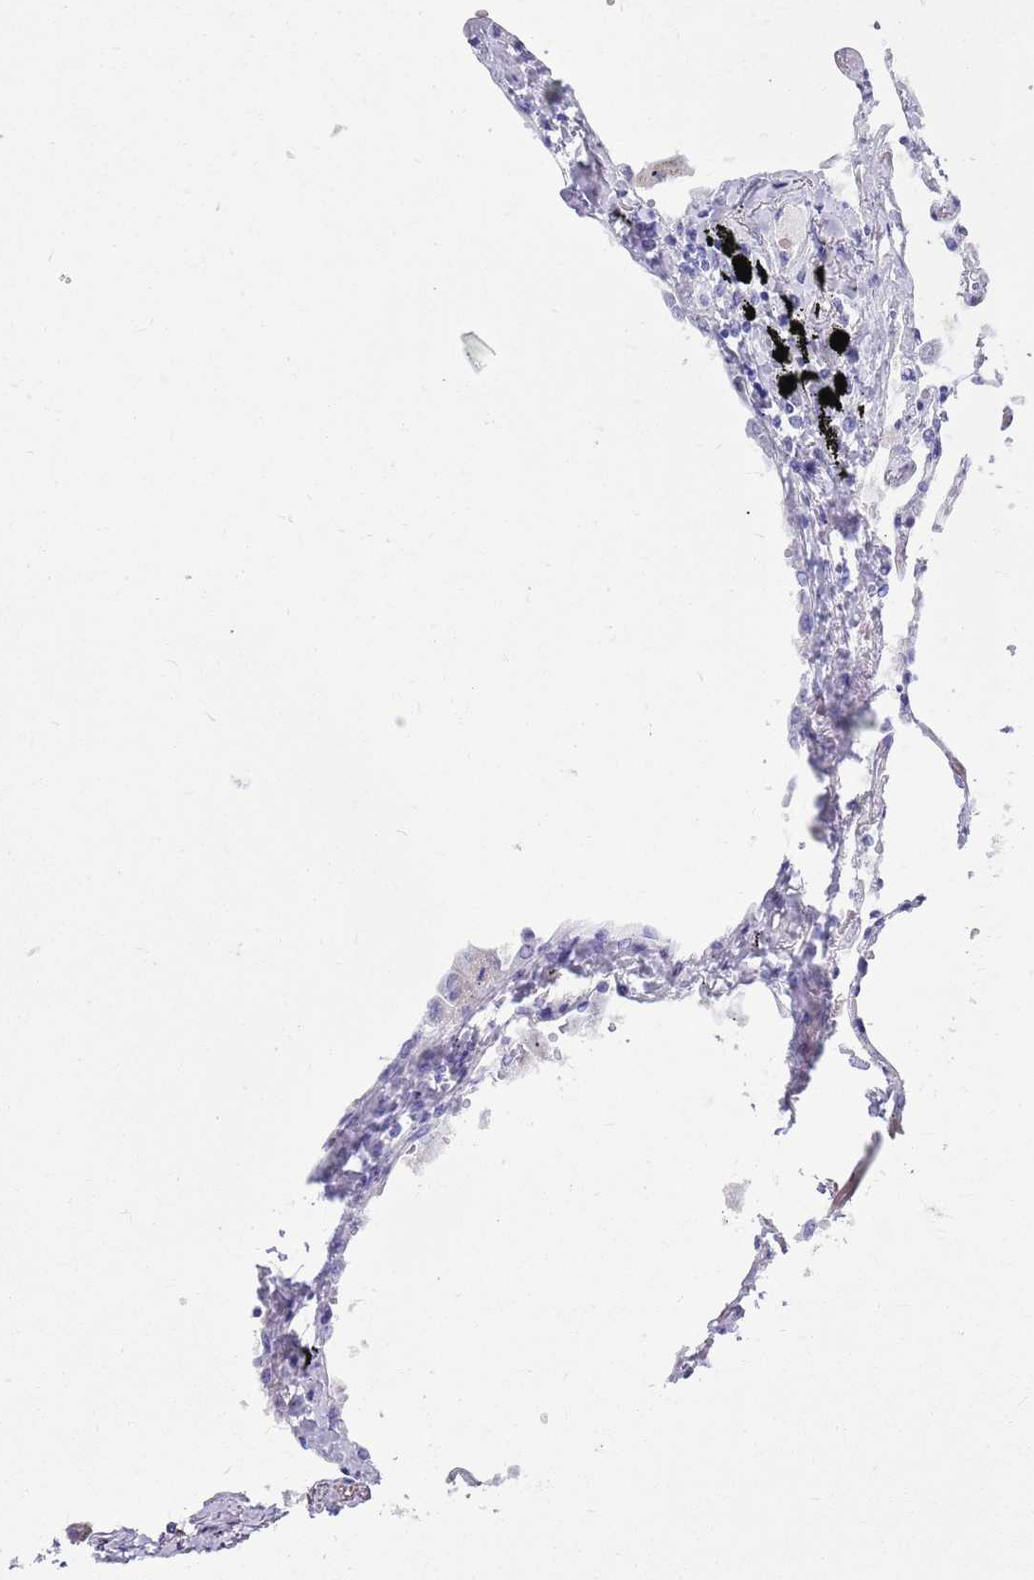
{"staining": {"intensity": "negative", "quantity": "none", "location": "none"}, "tissue": "lung", "cell_type": "Alveolar cells", "image_type": "normal", "snomed": [{"axis": "morphology", "description": "Normal tissue, NOS"}, {"axis": "topography", "description": "Lung"}], "caption": "DAB (3,3'-diaminobenzidine) immunohistochemical staining of benign lung displays no significant staining in alveolar cells. (Immunohistochemistry (ihc), brightfield microscopy, high magnification).", "gene": "MTMR2", "patient": {"sex": "female", "age": 67}}